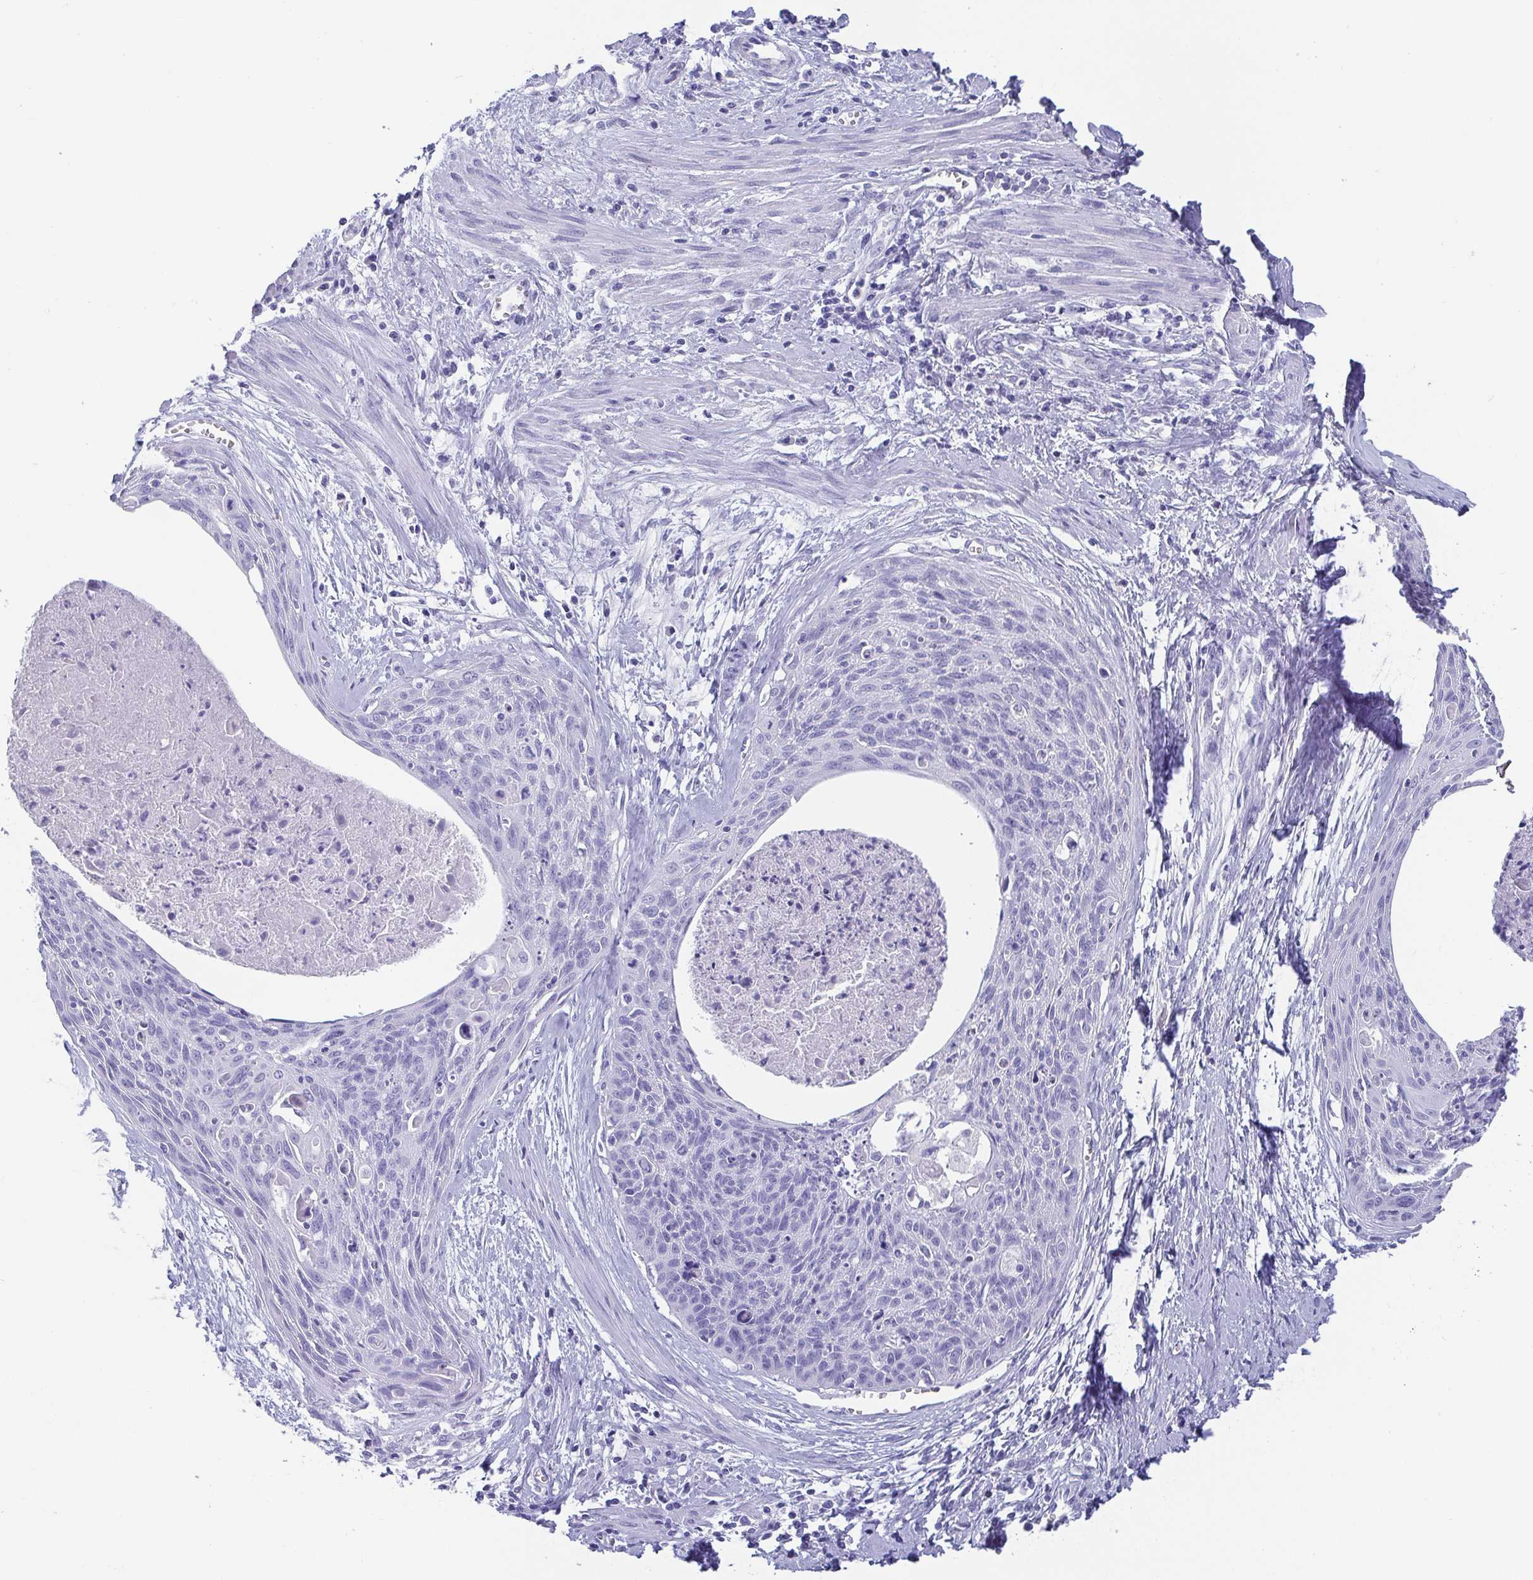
{"staining": {"intensity": "negative", "quantity": "none", "location": "none"}, "tissue": "cervical cancer", "cell_type": "Tumor cells", "image_type": "cancer", "snomed": [{"axis": "morphology", "description": "Squamous cell carcinoma, NOS"}, {"axis": "topography", "description": "Cervix"}], "caption": "High power microscopy histopathology image of an immunohistochemistry (IHC) micrograph of squamous cell carcinoma (cervical), revealing no significant expression in tumor cells.", "gene": "SCGN", "patient": {"sex": "female", "age": 55}}